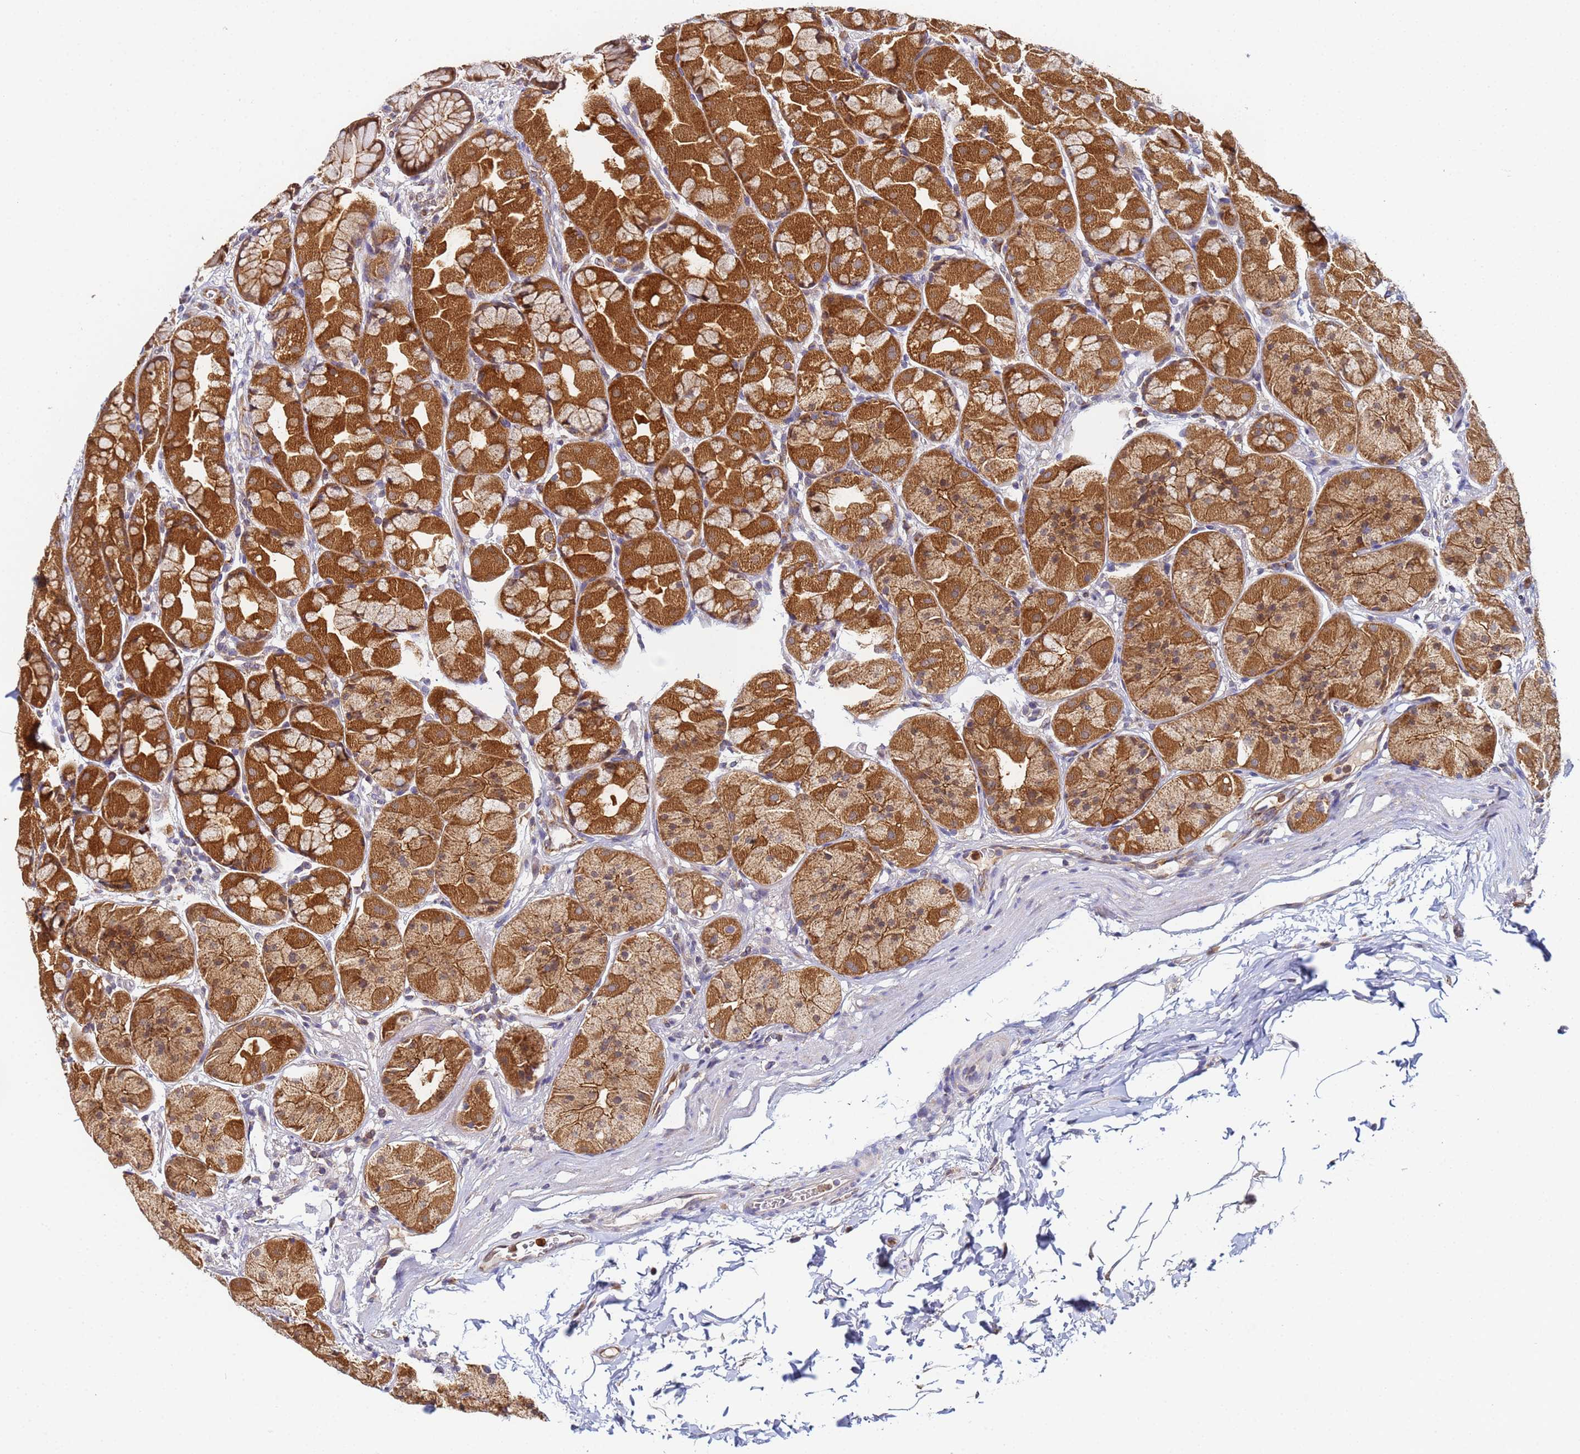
{"staining": {"intensity": "strong", "quantity": ">75%", "location": "cytoplasmic/membranous,nuclear"}, "tissue": "stomach", "cell_type": "Glandular cells", "image_type": "normal", "snomed": [{"axis": "morphology", "description": "Normal tissue, NOS"}, {"axis": "topography", "description": "Stomach"}], "caption": "Immunohistochemical staining of unremarkable stomach demonstrates >75% levels of strong cytoplasmic/membranous,nuclear protein positivity in about >75% of glandular cells.", "gene": "CCDC127", "patient": {"sex": "male", "age": 57}}